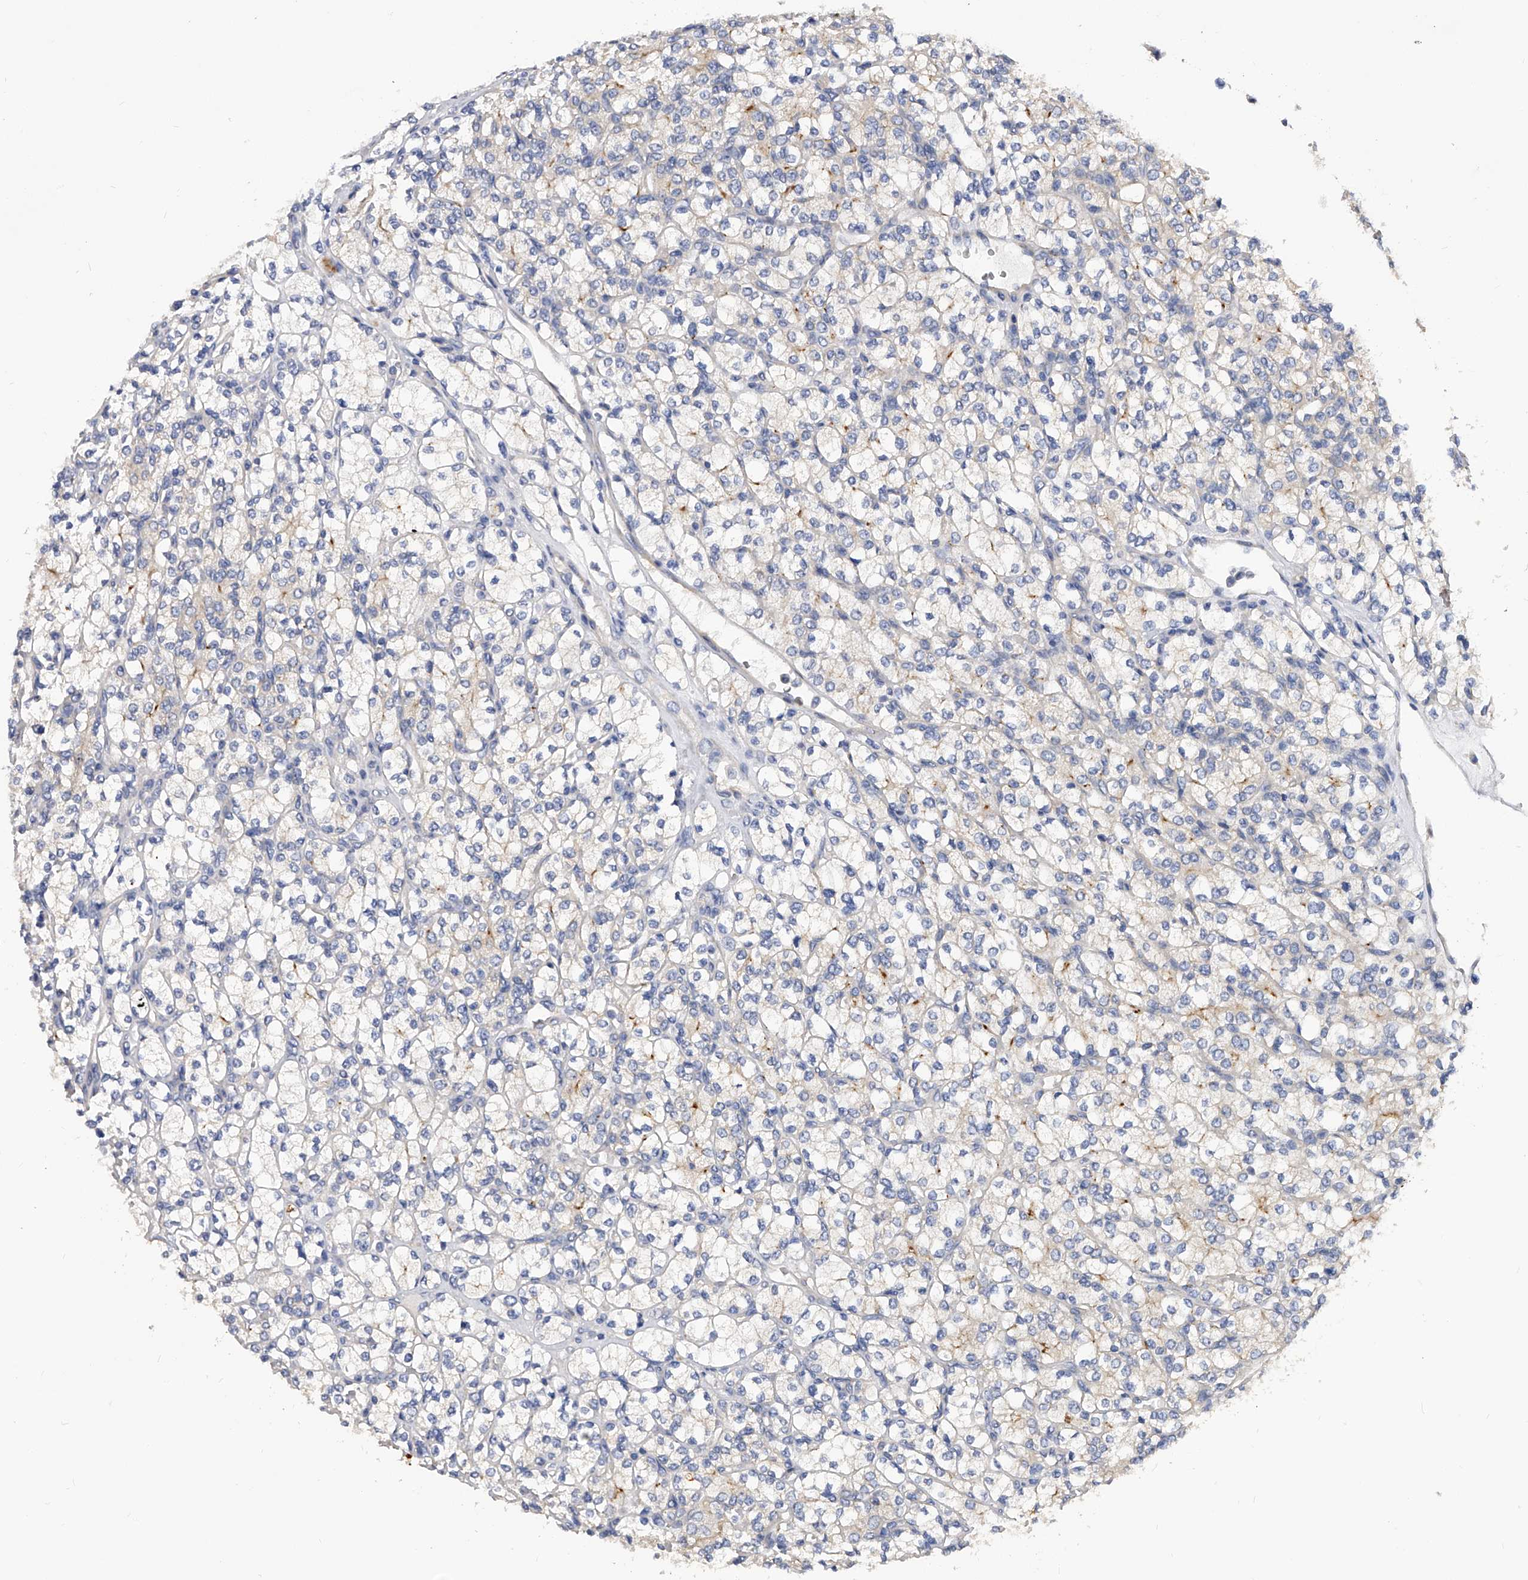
{"staining": {"intensity": "negative", "quantity": "none", "location": "none"}, "tissue": "renal cancer", "cell_type": "Tumor cells", "image_type": "cancer", "snomed": [{"axis": "morphology", "description": "Adenocarcinoma, NOS"}, {"axis": "topography", "description": "Kidney"}], "caption": "Immunohistochemical staining of renal cancer (adenocarcinoma) demonstrates no significant positivity in tumor cells.", "gene": "PPP5C", "patient": {"sex": "male", "age": 77}}